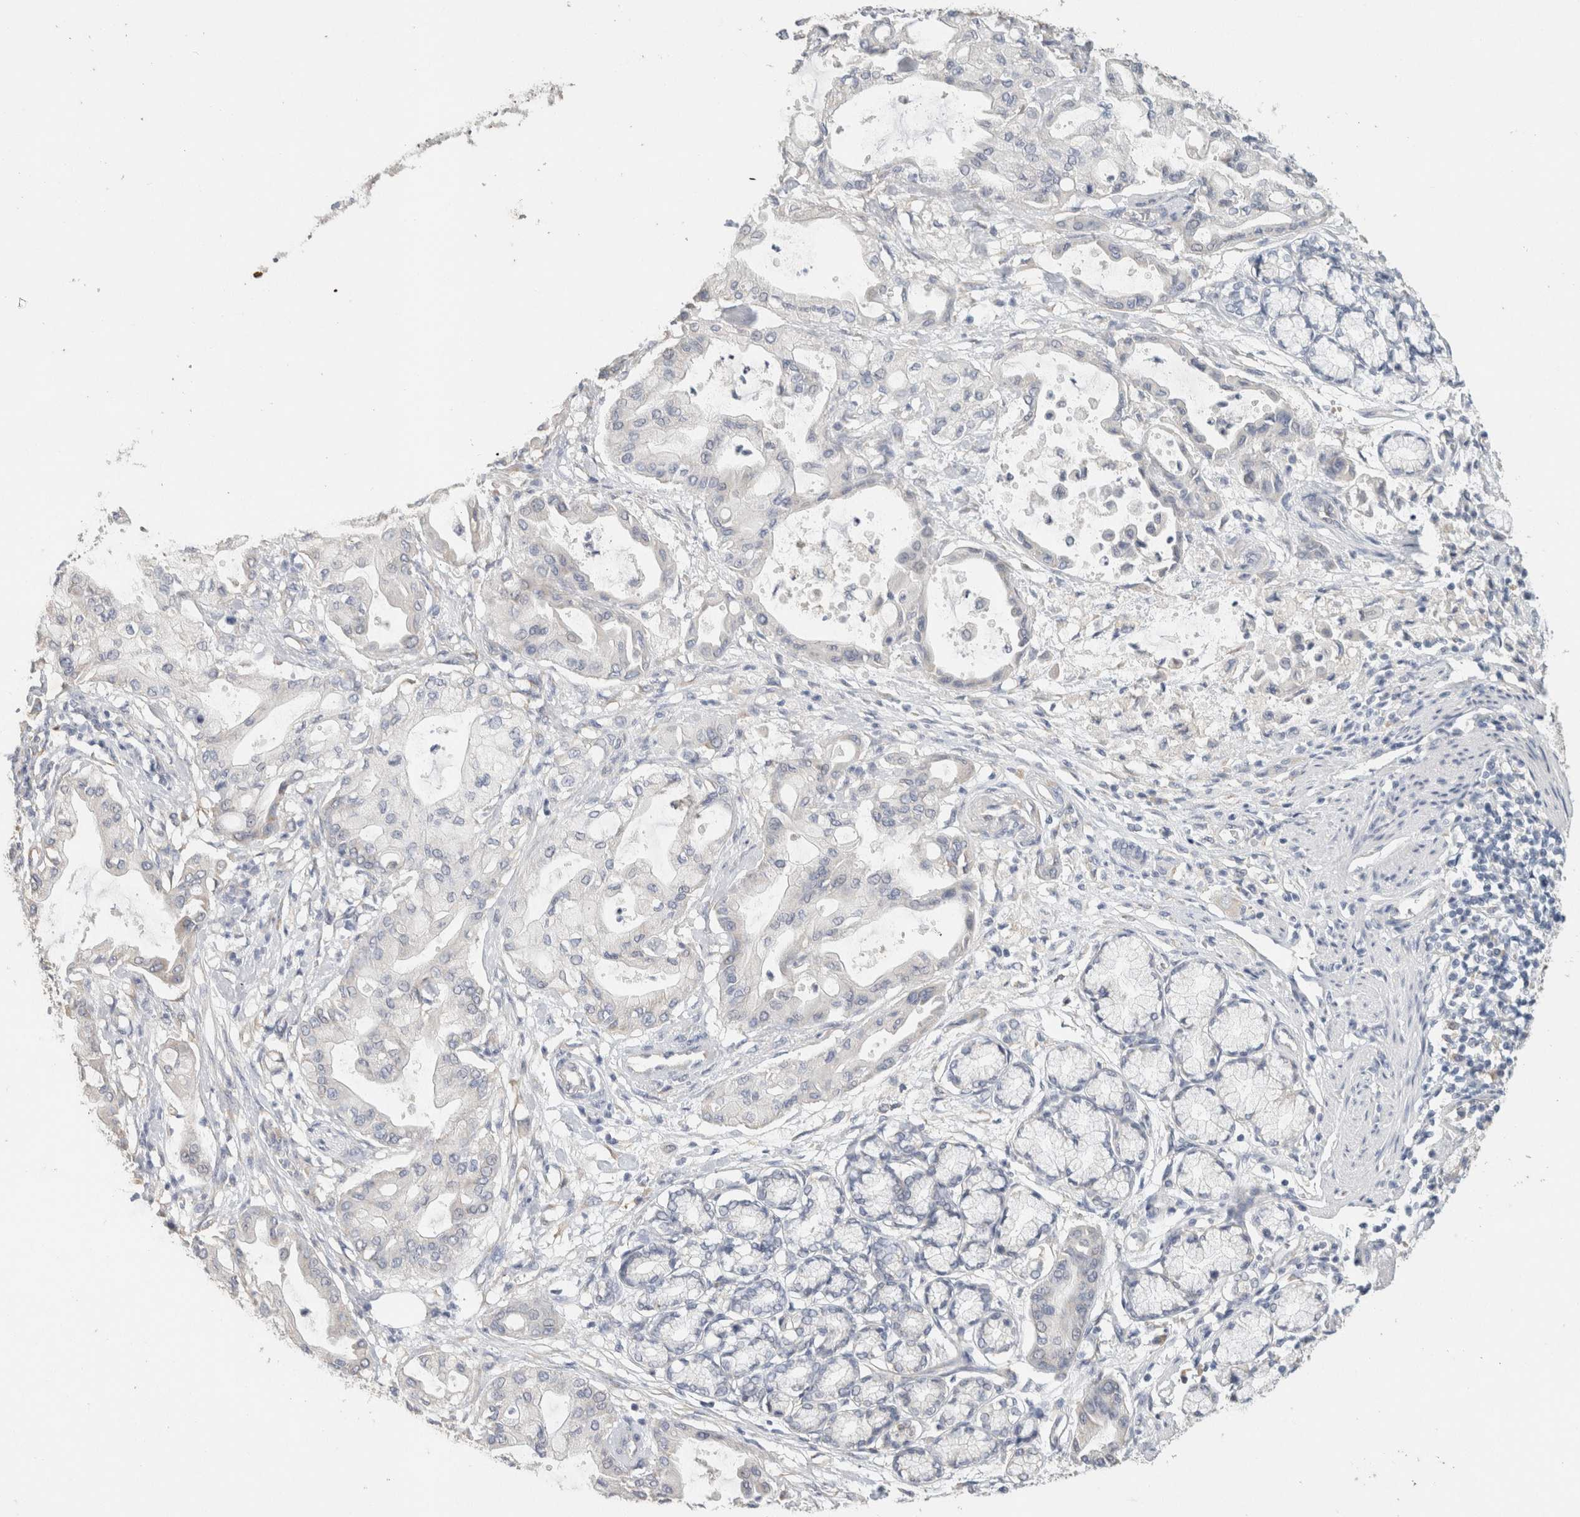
{"staining": {"intensity": "negative", "quantity": "none", "location": "none"}, "tissue": "pancreatic cancer", "cell_type": "Tumor cells", "image_type": "cancer", "snomed": [{"axis": "morphology", "description": "Adenocarcinoma, NOS"}, {"axis": "morphology", "description": "Adenocarcinoma, metastatic, NOS"}, {"axis": "topography", "description": "Lymph node"}, {"axis": "topography", "description": "Pancreas"}, {"axis": "topography", "description": "Duodenum"}], "caption": "The photomicrograph exhibits no staining of tumor cells in pancreatic adenocarcinoma.", "gene": "NEFM", "patient": {"sex": "female", "age": 64}}